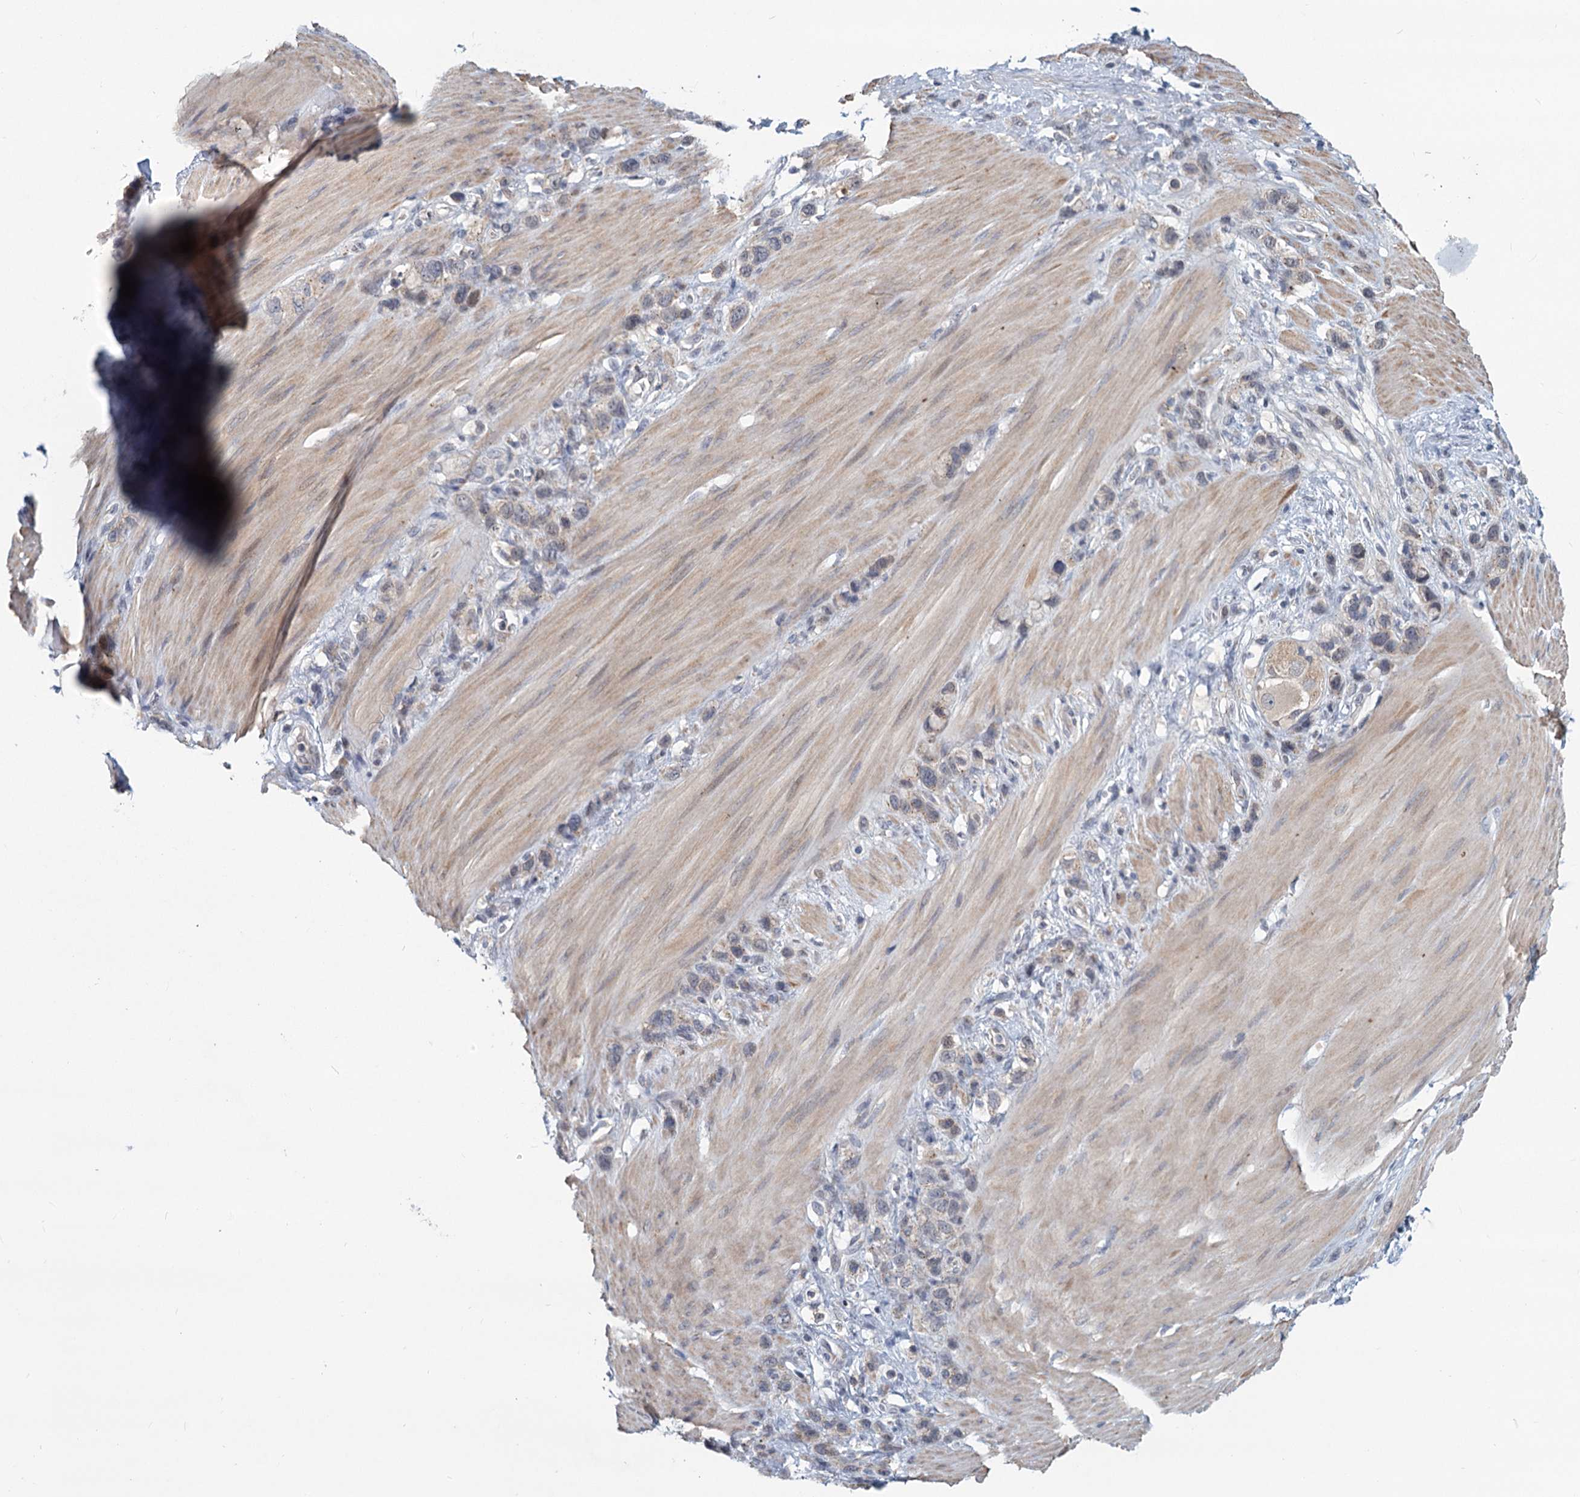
{"staining": {"intensity": "negative", "quantity": "none", "location": "none"}, "tissue": "stomach cancer", "cell_type": "Tumor cells", "image_type": "cancer", "snomed": [{"axis": "morphology", "description": "Adenocarcinoma, NOS"}, {"axis": "morphology", "description": "Adenocarcinoma, High grade"}, {"axis": "topography", "description": "Stomach, upper"}, {"axis": "topography", "description": "Stomach, lower"}], "caption": "Immunohistochemistry (IHC) of human stomach cancer (high-grade adenocarcinoma) reveals no expression in tumor cells.", "gene": "STAP1", "patient": {"sex": "female", "age": 65}}